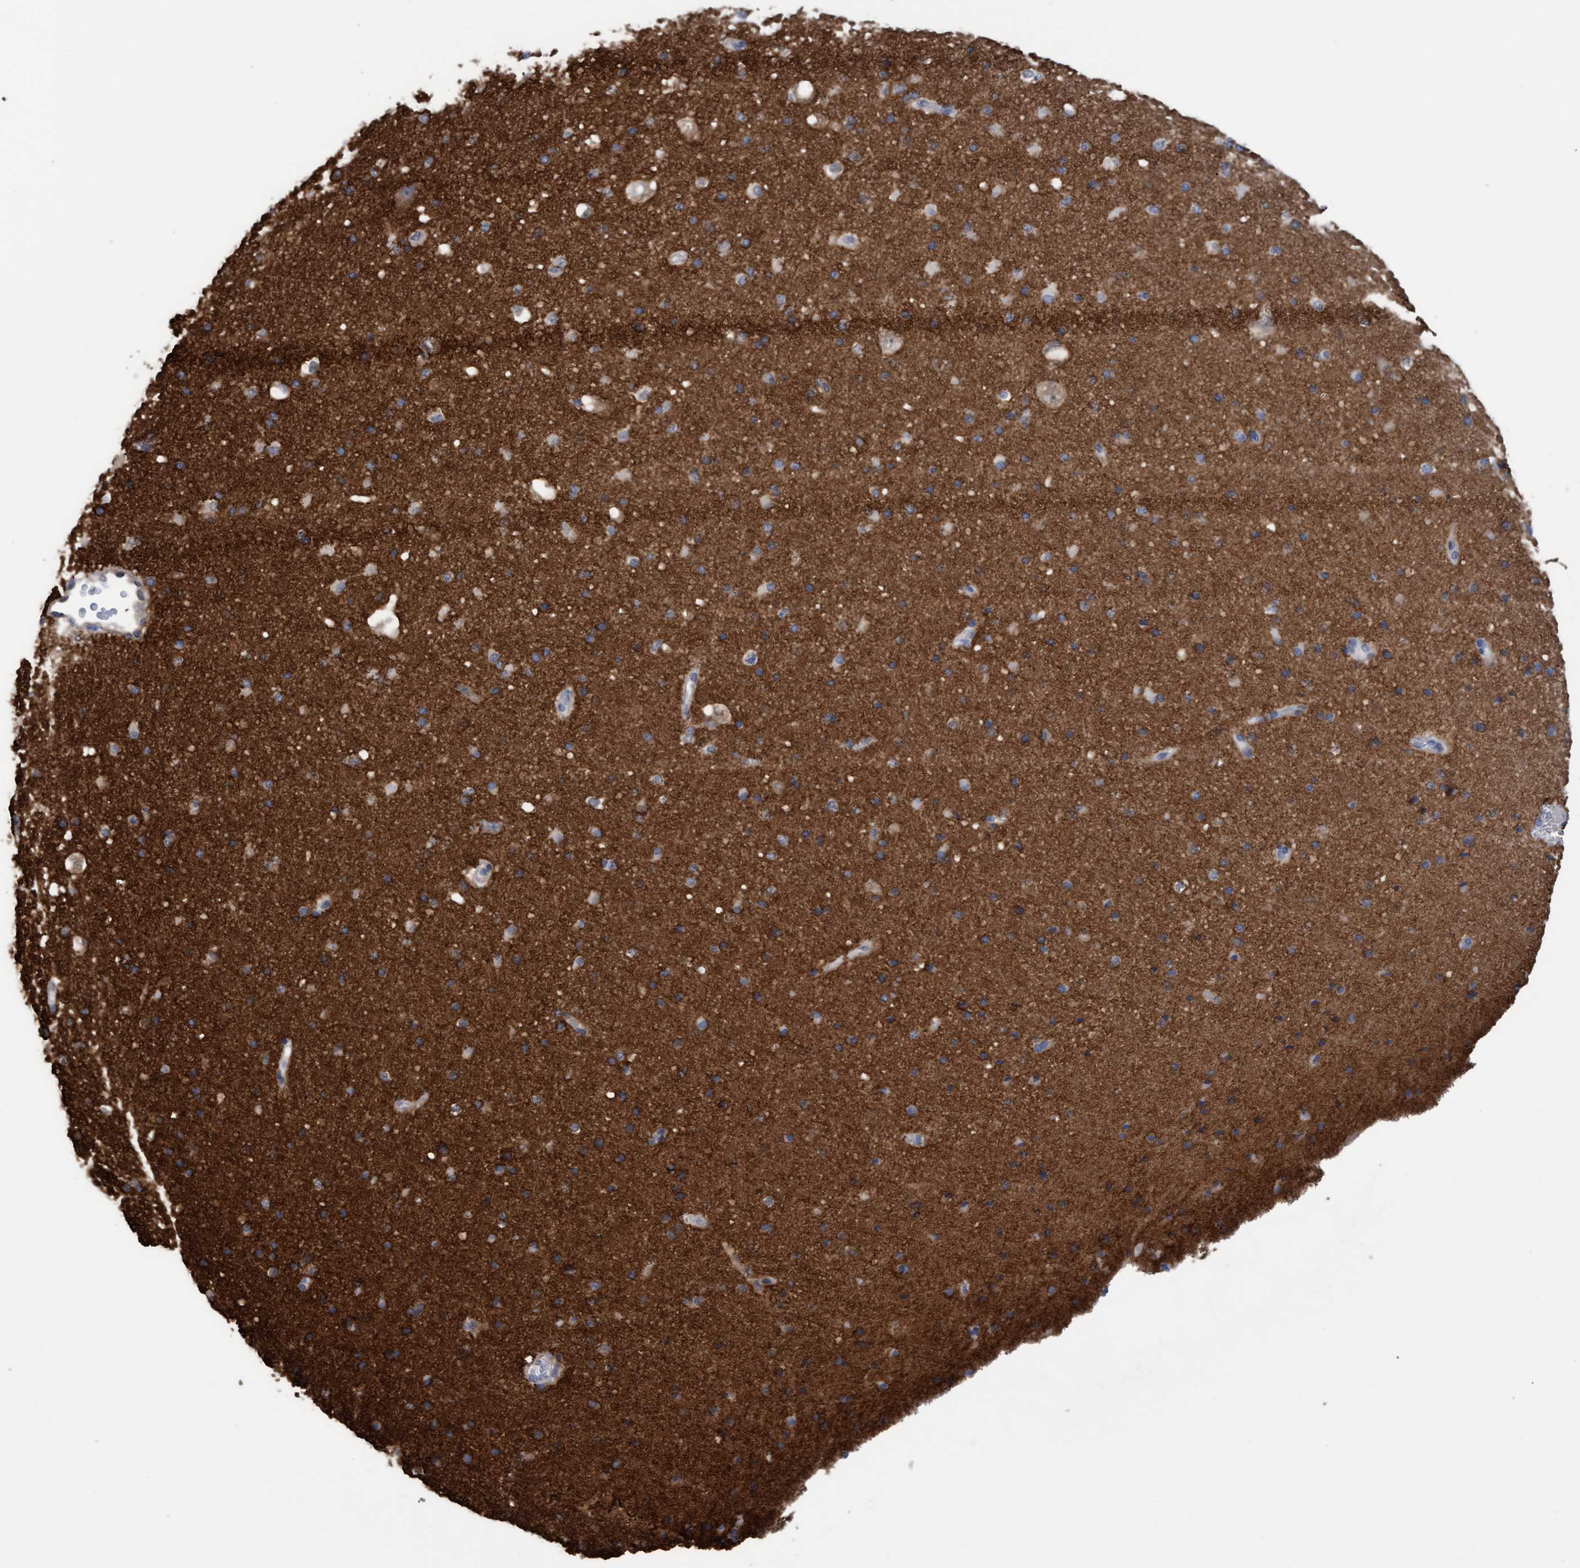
{"staining": {"intensity": "negative", "quantity": "none", "location": "none"}, "tissue": "cerebral cortex", "cell_type": "Endothelial cells", "image_type": "normal", "snomed": [{"axis": "morphology", "description": "Normal tissue, NOS"}, {"axis": "morphology", "description": "Developmental malformation"}, {"axis": "topography", "description": "Cerebral cortex"}], "caption": "An immunohistochemistry (IHC) image of benign cerebral cortex is shown. There is no staining in endothelial cells of cerebral cortex. (Immunohistochemistry, brightfield microscopy, high magnification).", "gene": "STXBP1", "patient": {"sex": "female", "age": 30}}